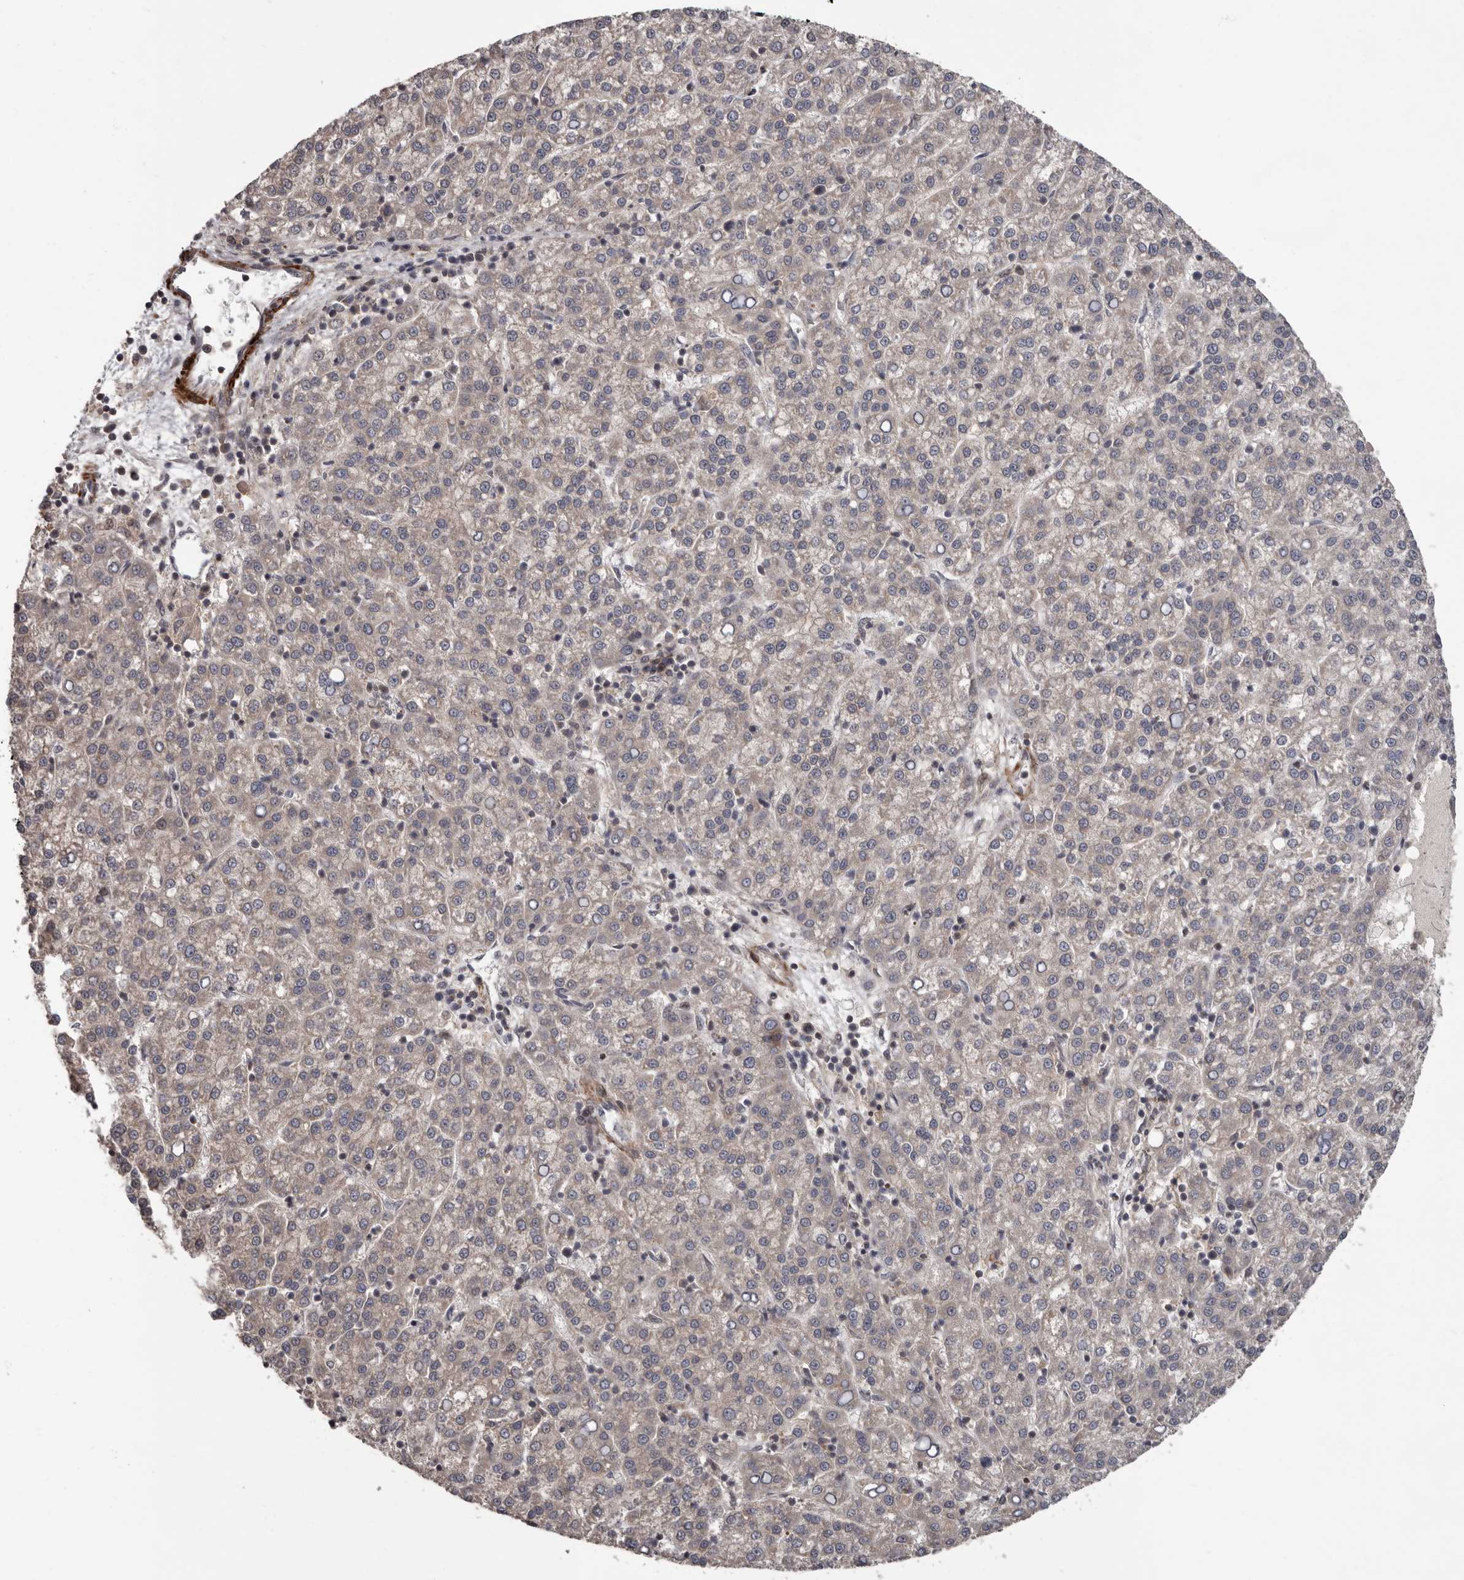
{"staining": {"intensity": "negative", "quantity": "none", "location": "none"}, "tissue": "liver cancer", "cell_type": "Tumor cells", "image_type": "cancer", "snomed": [{"axis": "morphology", "description": "Carcinoma, Hepatocellular, NOS"}, {"axis": "topography", "description": "Liver"}], "caption": "There is no significant positivity in tumor cells of liver hepatocellular carcinoma. (IHC, brightfield microscopy, high magnification).", "gene": "FGFR4", "patient": {"sex": "female", "age": 58}}